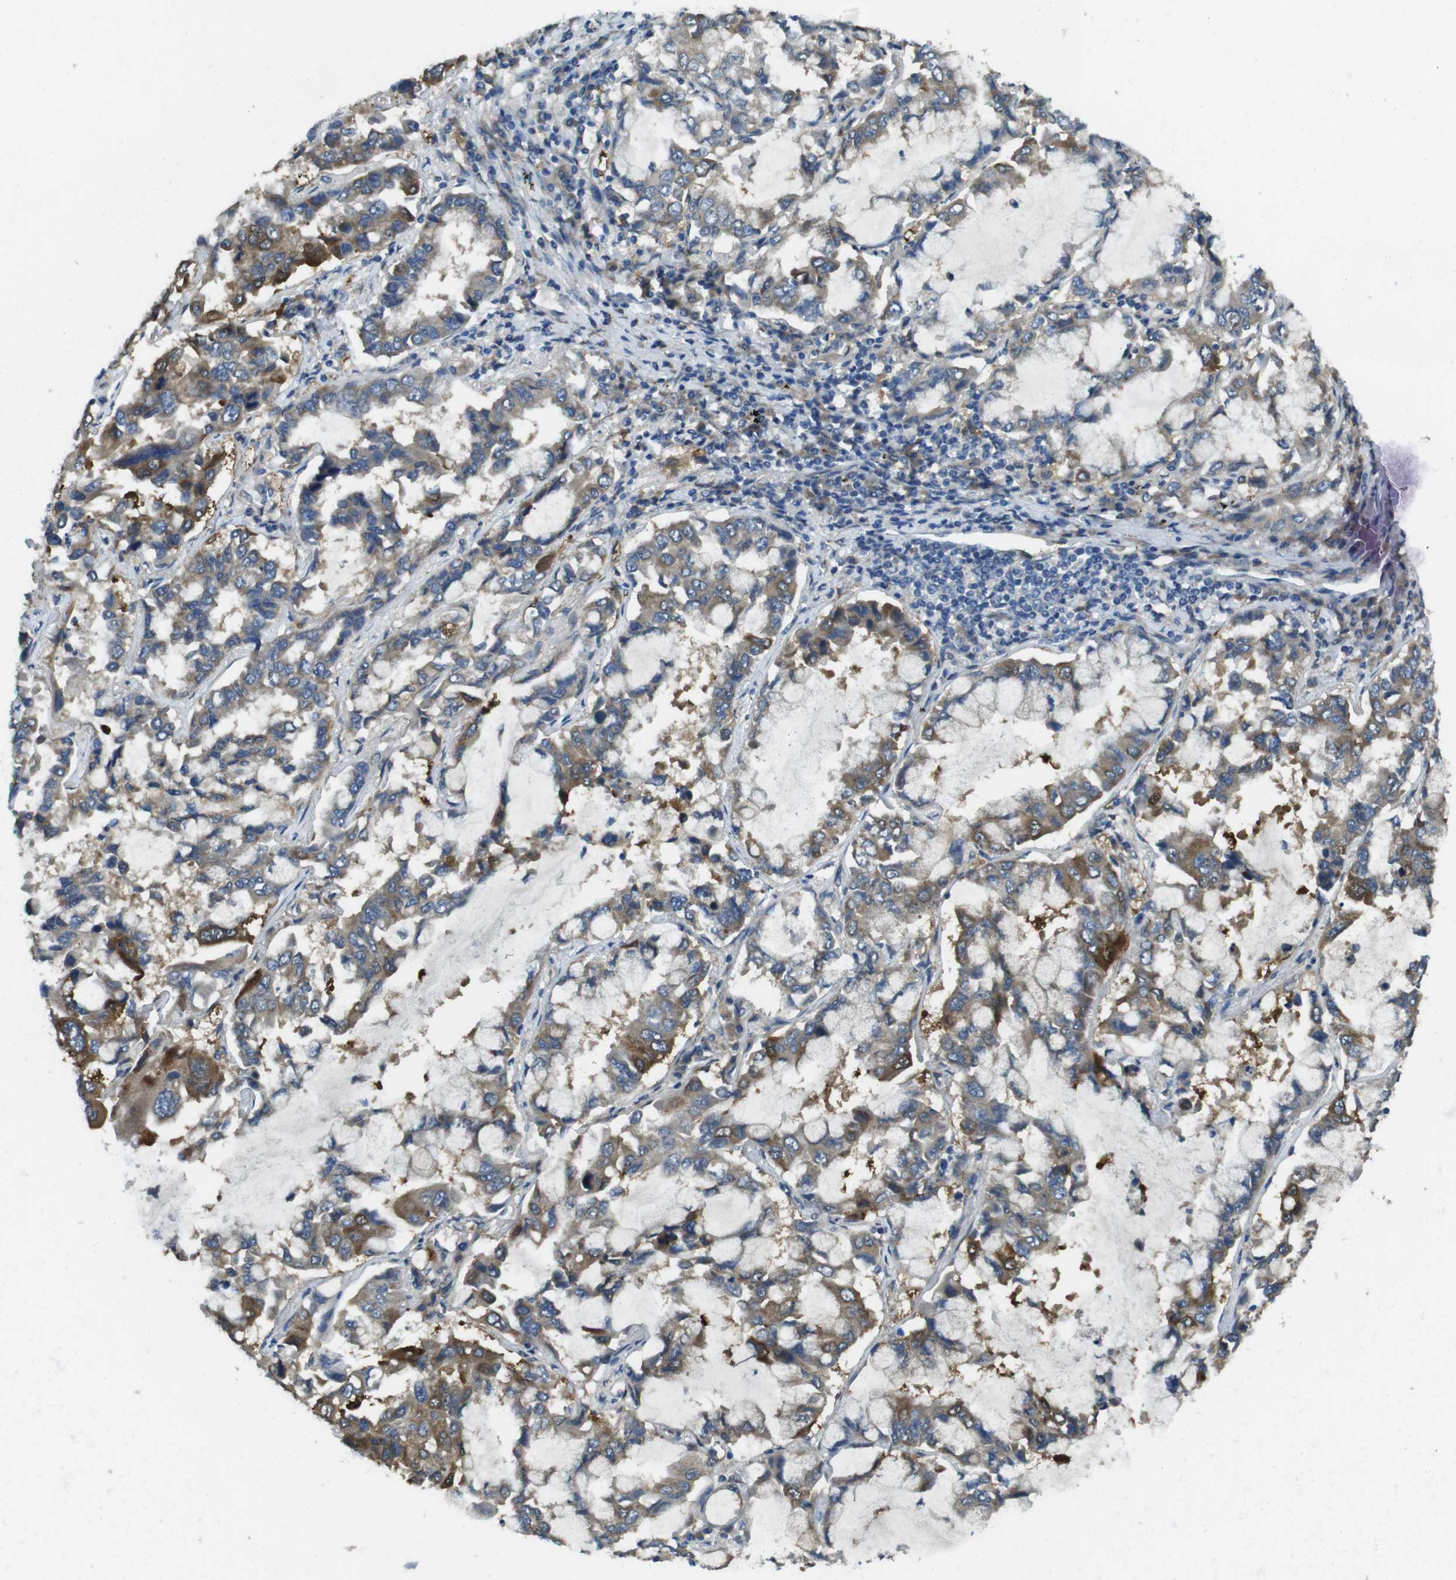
{"staining": {"intensity": "moderate", "quantity": "25%-75%", "location": "cytoplasmic/membranous"}, "tissue": "lung cancer", "cell_type": "Tumor cells", "image_type": "cancer", "snomed": [{"axis": "morphology", "description": "Adenocarcinoma, NOS"}, {"axis": "topography", "description": "Lung"}], "caption": "Immunohistochemistry image of neoplastic tissue: adenocarcinoma (lung) stained using immunohistochemistry demonstrates medium levels of moderate protein expression localized specifically in the cytoplasmic/membranous of tumor cells, appearing as a cytoplasmic/membranous brown color.", "gene": "RAB6A", "patient": {"sex": "male", "age": 64}}